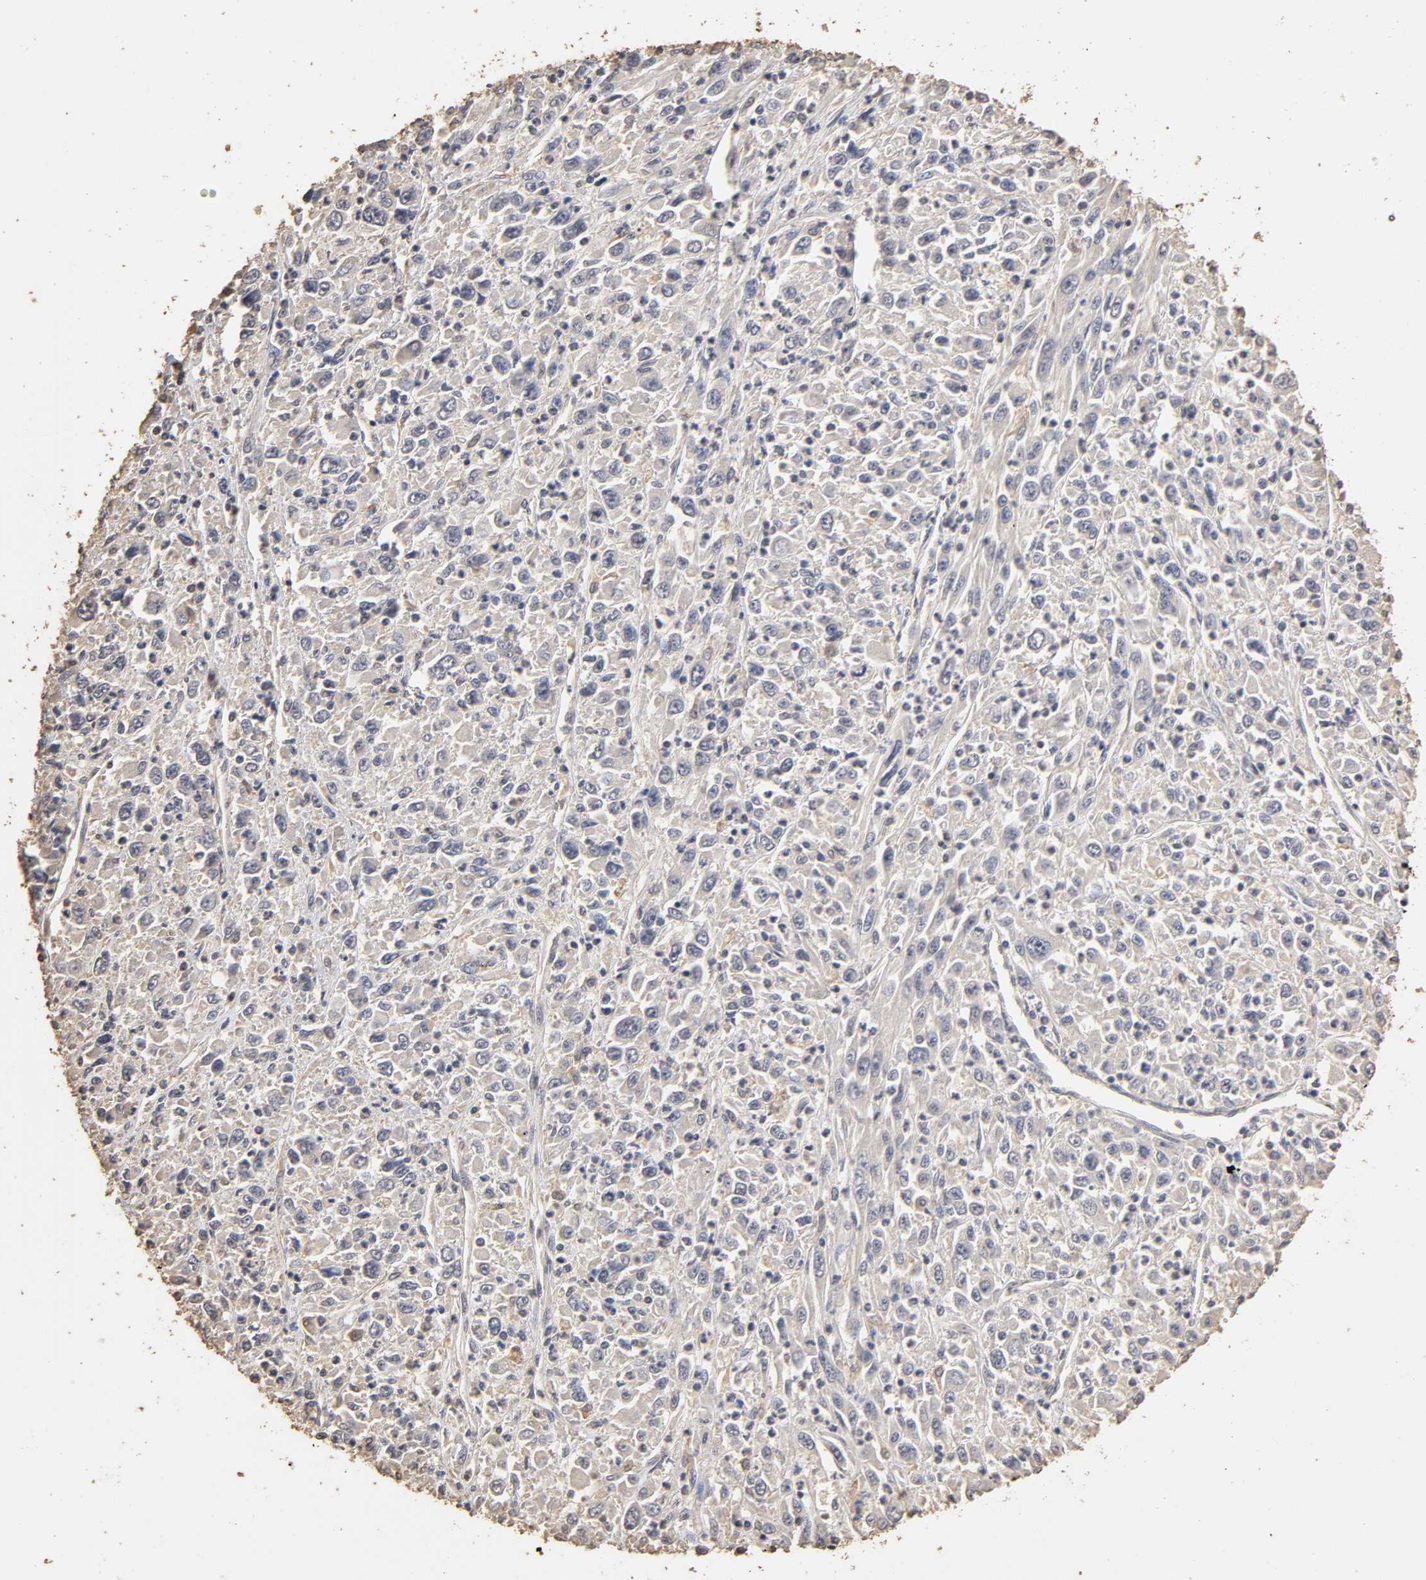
{"staining": {"intensity": "negative", "quantity": "none", "location": "none"}, "tissue": "melanoma", "cell_type": "Tumor cells", "image_type": "cancer", "snomed": [{"axis": "morphology", "description": "Malignant melanoma, Metastatic site"}, {"axis": "topography", "description": "Skin"}], "caption": "Human malignant melanoma (metastatic site) stained for a protein using immunohistochemistry reveals no expression in tumor cells.", "gene": "VSIG4", "patient": {"sex": "female", "age": 56}}